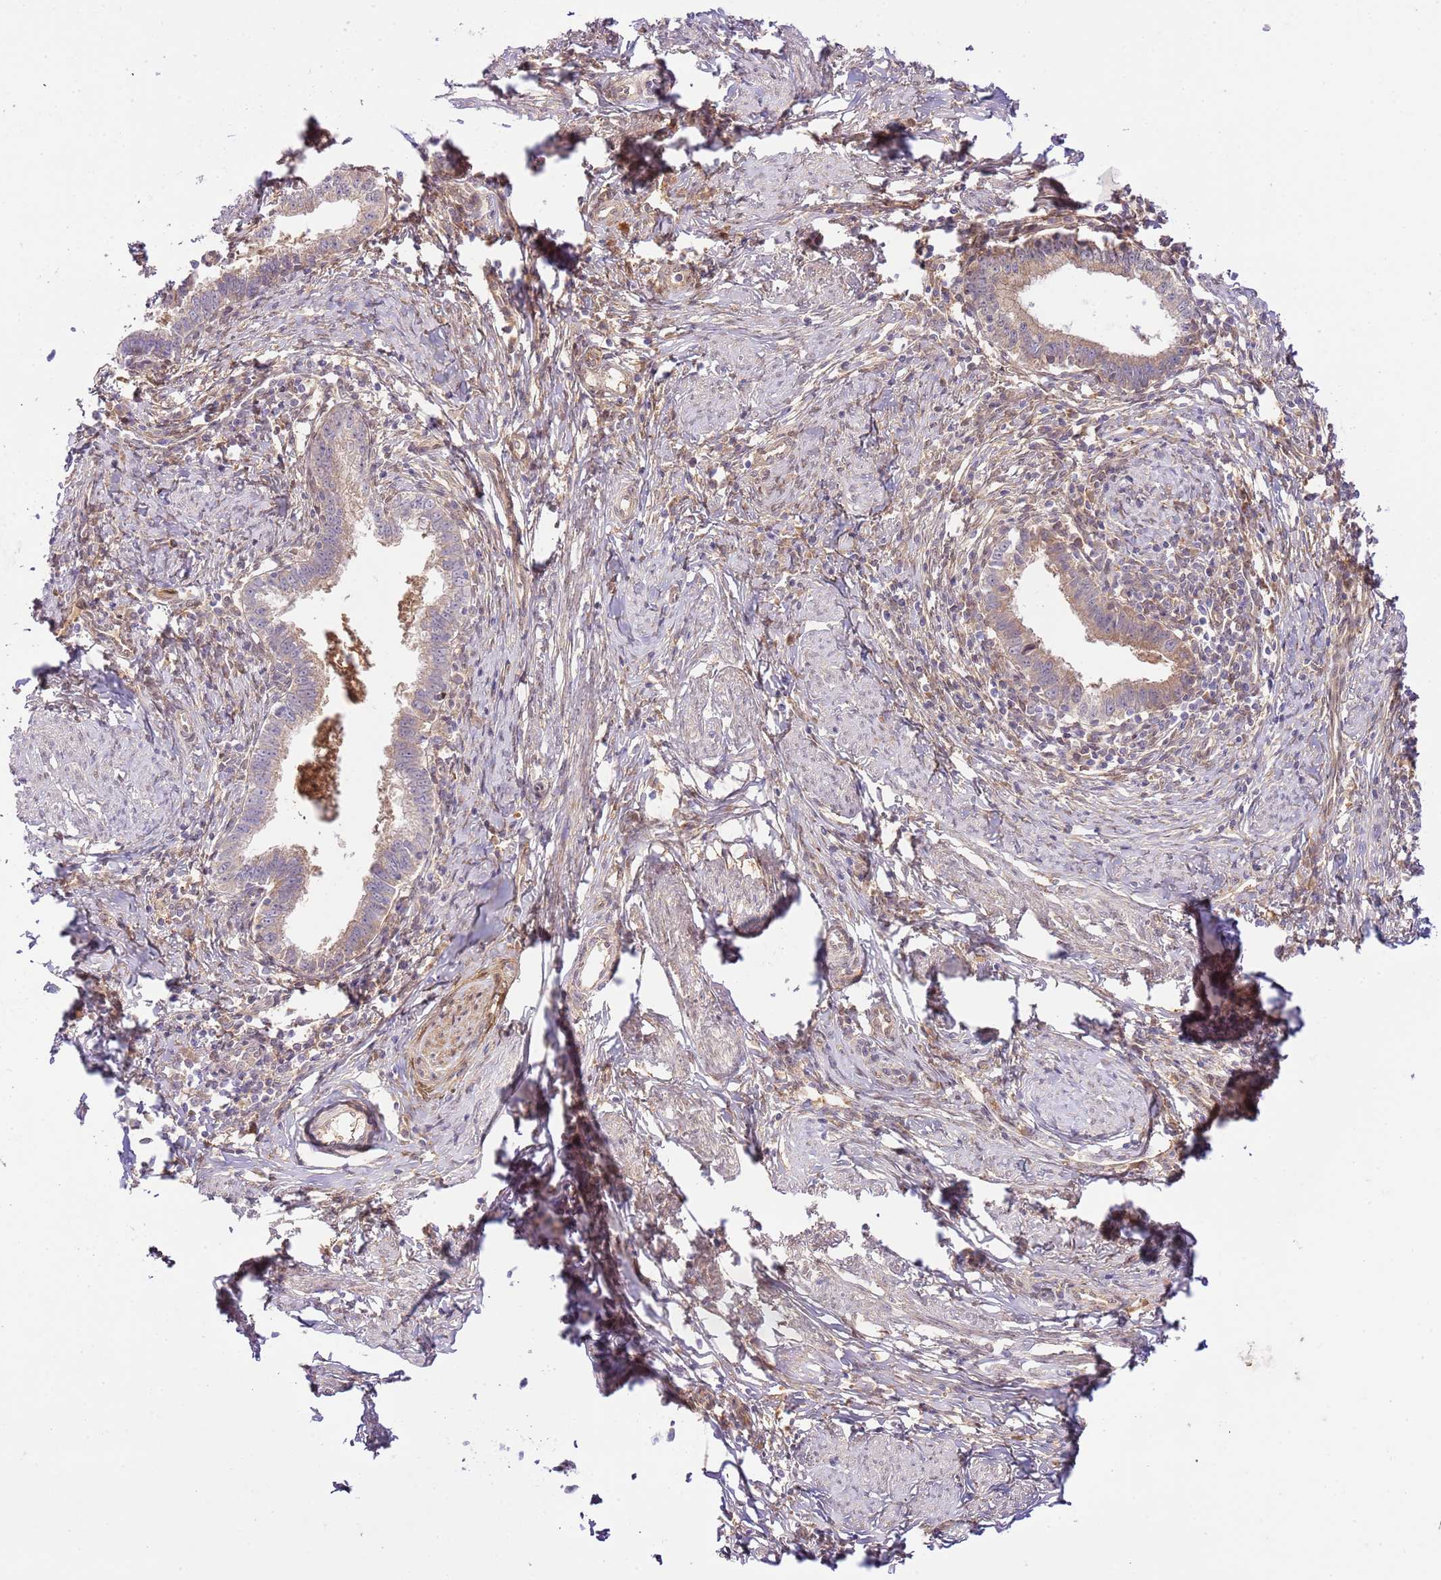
{"staining": {"intensity": "weak", "quantity": "<25%", "location": "cytoplasmic/membranous"}, "tissue": "cervical cancer", "cell_type": "Tumor cells", "image_type": "cancer", "snomed": [{"axis": "morphology", "description": "Adenocarcinoma, NOS"}, {"axis": "topography", "description": "Cervix"}], "caption": "This is an IHC image of human cervical adenocarcinoma. There is no positivity in tumor cells.", "gene": "C8G", "patient": {"sex": "female", "age": 36}}